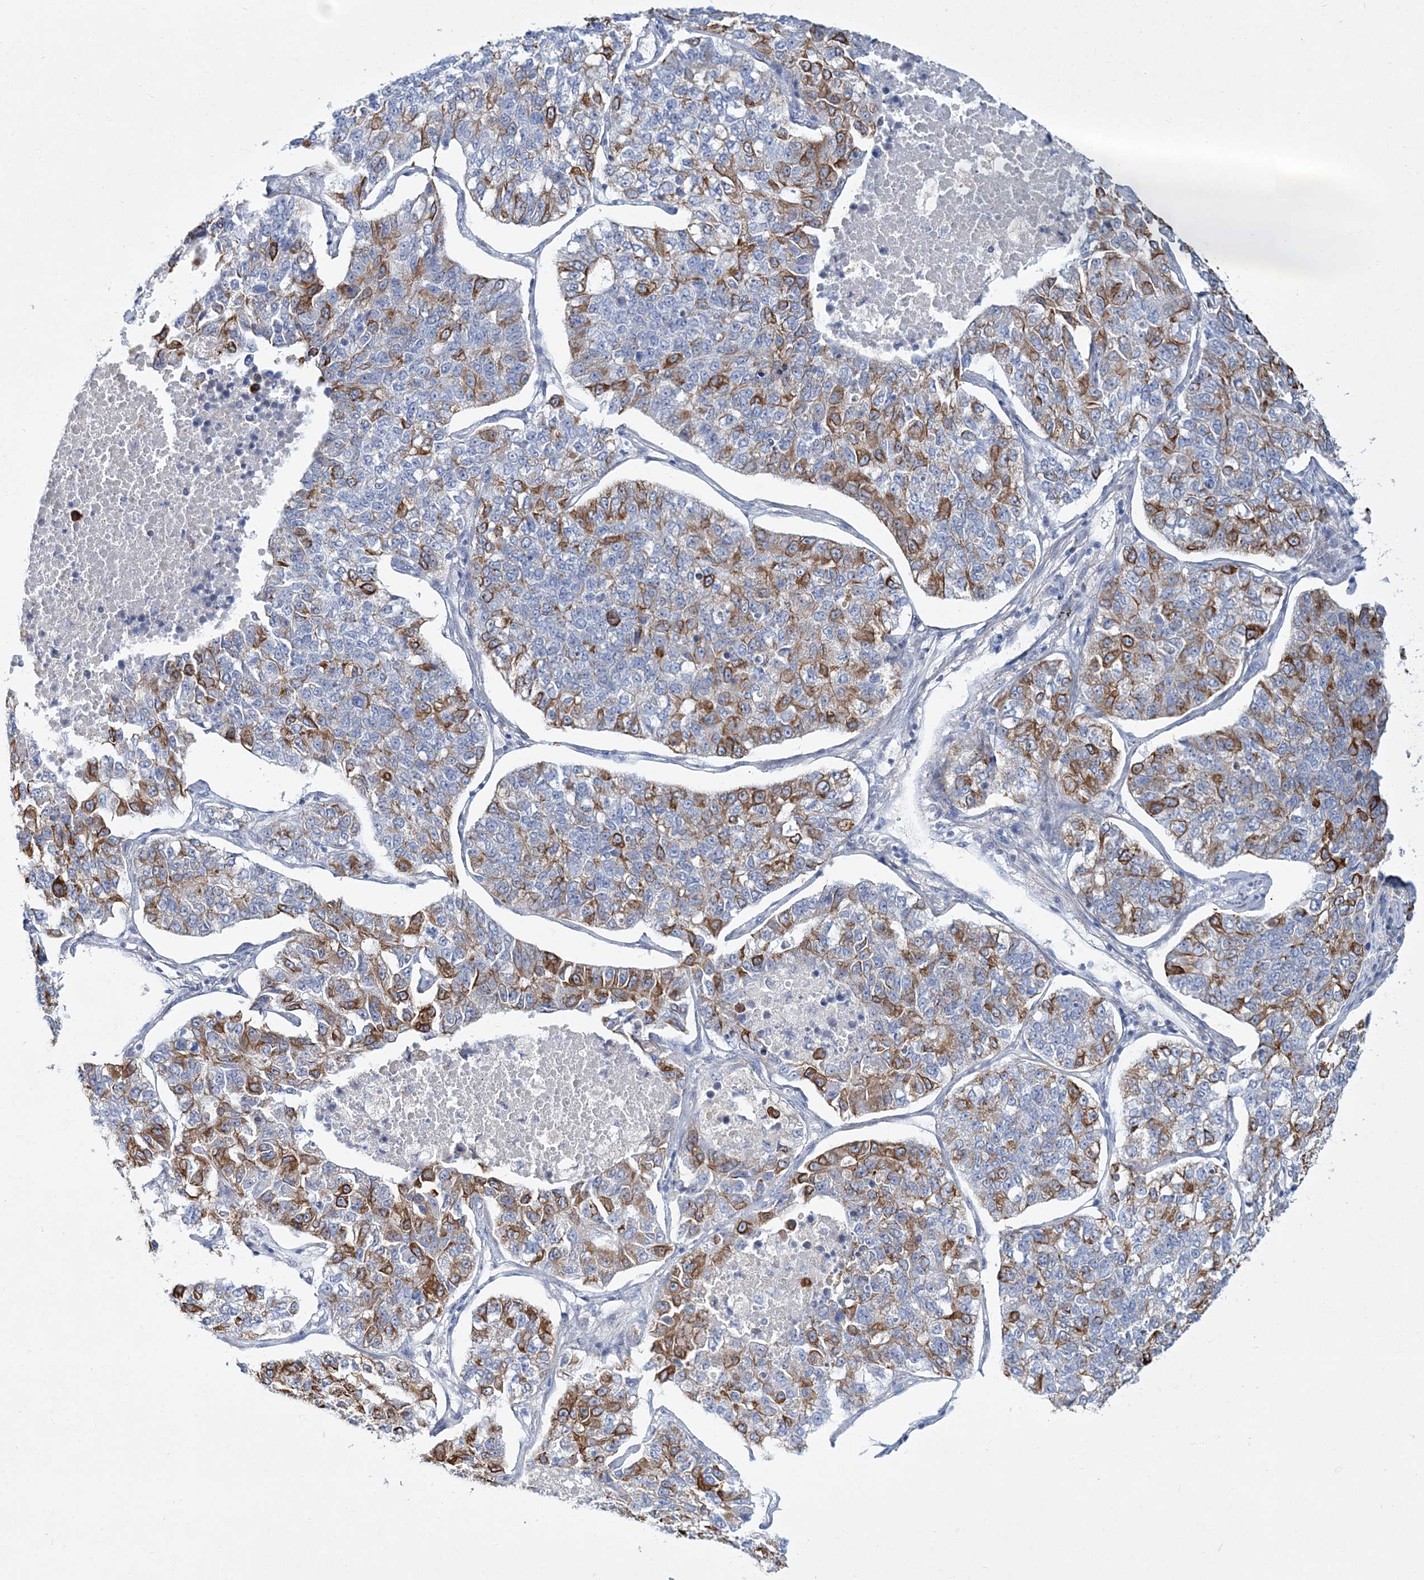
{"staining": {"intensity": "moderate", "quantity": "25%-75%", "location": "cytoplasmic/membranous"}, "tissue": "lung cancer", "cell_type": "Tumor cells", "image_type": "cancer", "snomed": [{"axis": "morphology", "description": "Adenocarcinoma, NOS"}, {"axis": "topography", "description": "Lung"}], "caption": "Protein positivity by immunohistochemistry reveals moderate cytoplasmic/membranous staining in about 25%-75% of tumor cells in adenocarcinoma (lung).", "gene": "ADGRL1", "patient": {"sex": "male", "age": 49}}